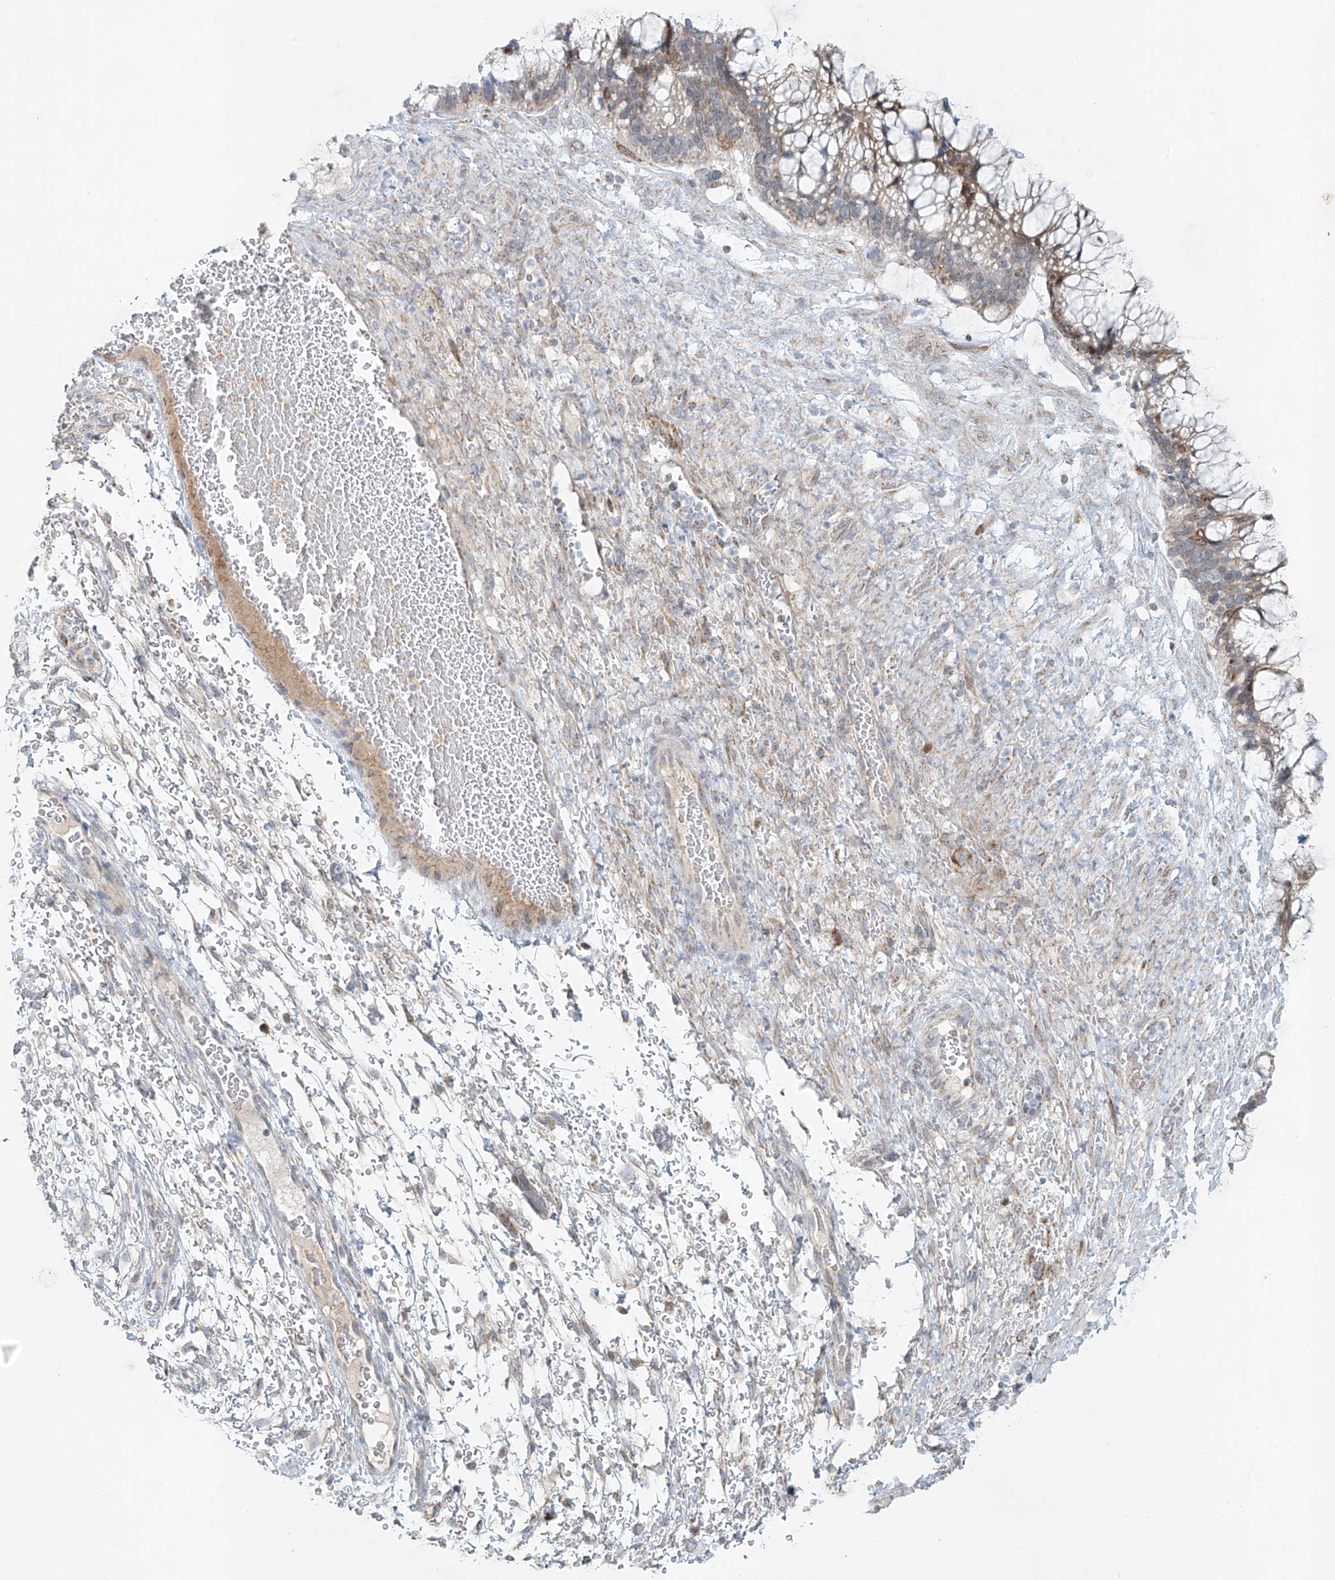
{"staining": {"intensity": "weak", "quantity": ">75%", "location": "cytoplasmic/membranous"}, "tissue": "ovarian cancer", "cell_type": "Tumor cells", "image_type": "cancer", "snomed": [{"axis": "morphology", "description": "Cystadenocarcinoma, mucinous, NOS"}, {"axis": "topography", "description": "Ovary"}], "caption": "This is a histology image of IHC staining of mucinous cystadenocarcinoma (ovarian), which shows weak staining in the cytoplasmic/membranous of tumor cells.", "gene": "SMDT1", "patient": {"sex": "female", "age": 37}}